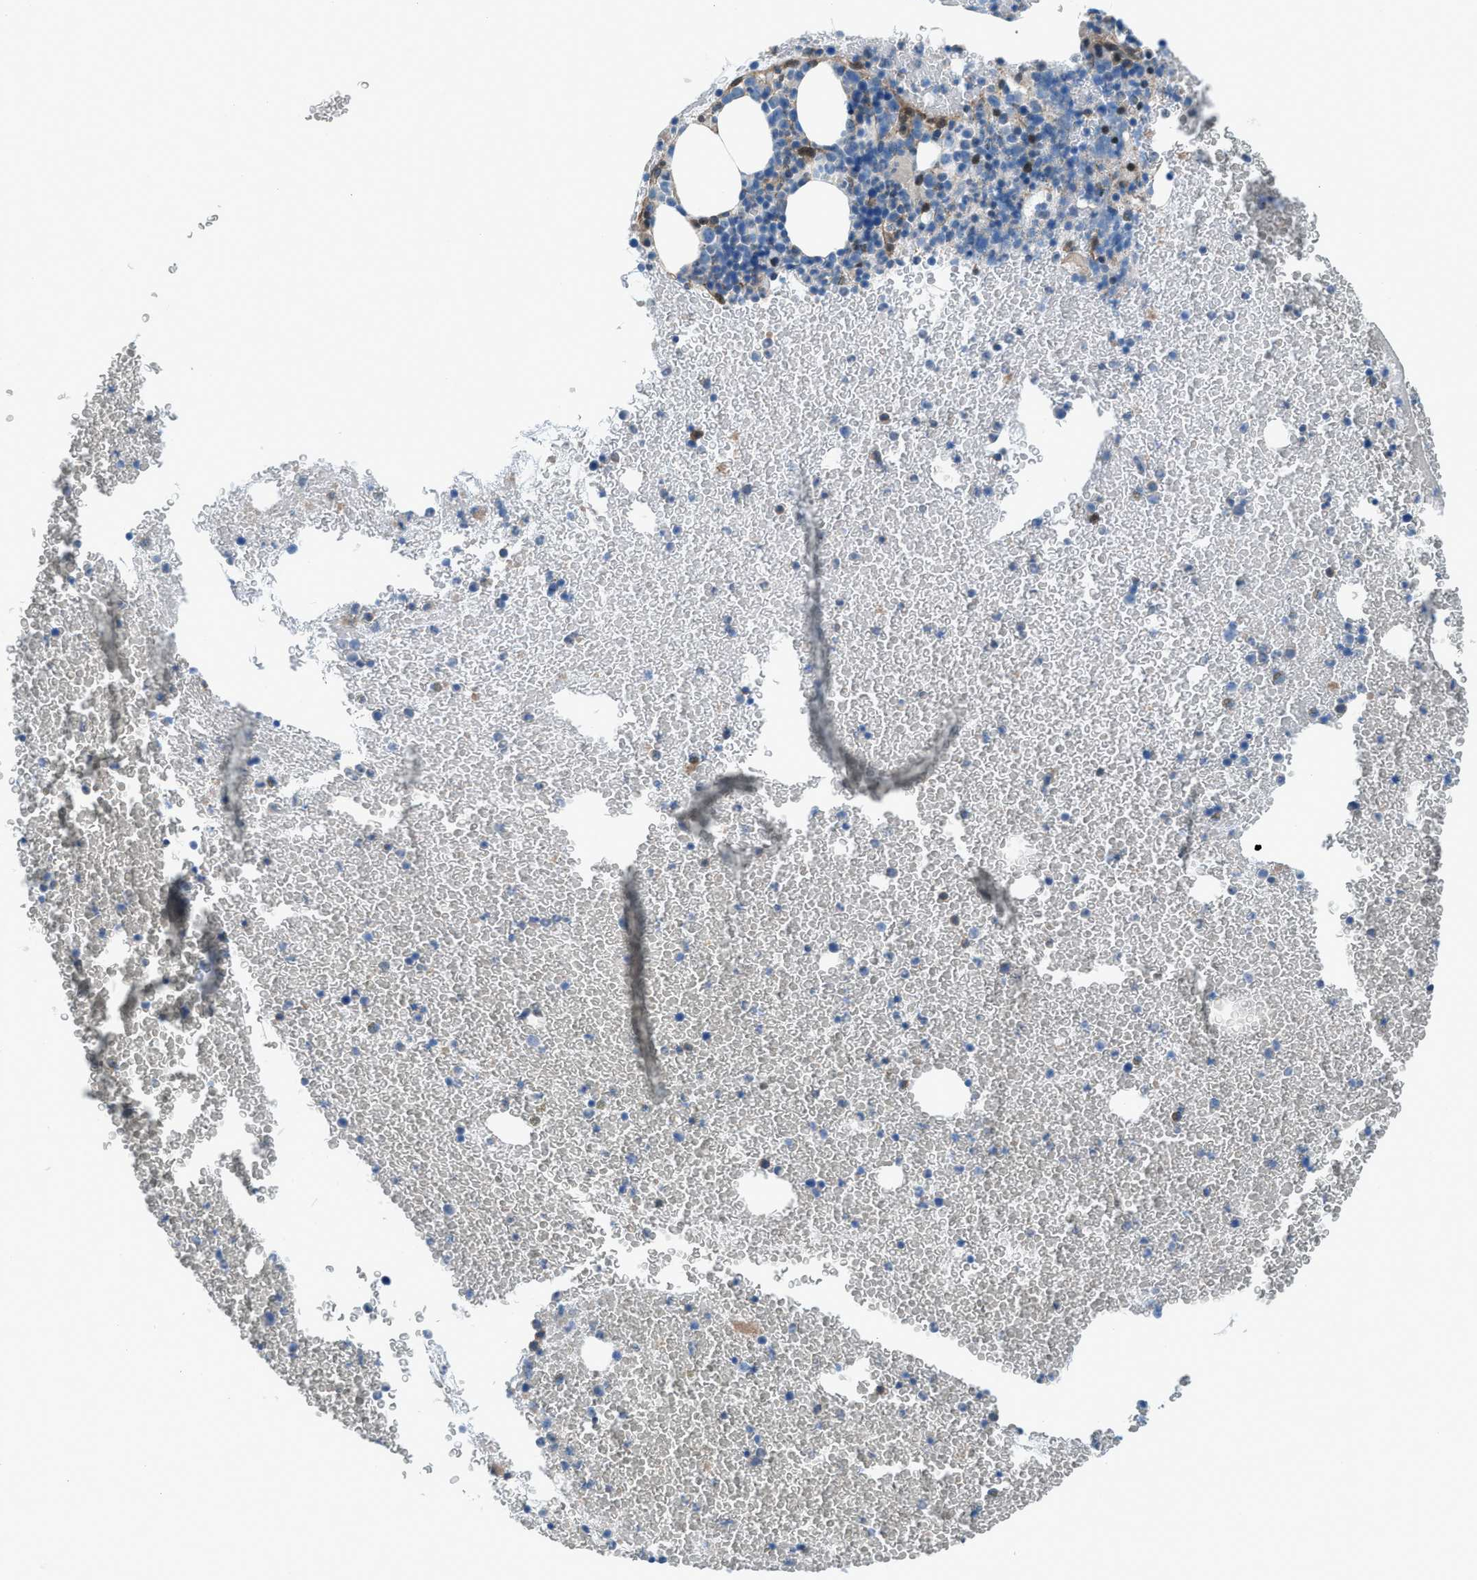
{"staining": {"intensity": "moderate", "quantity": "<25%", "location": "cytoplasmic/membranous,nuclear"}, "tissue": "bone marrow", "cell_type": "Hematopoietic cells", "image_type": "normal", "snomed": [{"axis": "morphology", "description": "Normal tissue, NOS"}, {"axis": "morphology", "description": "Inflammation, NOS"}, {"axis": "topography", "description": "Bone marrow"}], "caption": "Immunohistochemistry staining of unremarkable bone marrow, which reveals low levels of moderate cytoplasmic/membranous,nuclear staining in about <25% of hematopoietic cells indicating moderate cytoplasmic/membranous,nuclear protein positivity. The staining was performed using DAB (3,3'-diaminobenzidine) (brown) for protein detection and nuclei were counterstained in hematoxylin (blue).", "gene": "PRKN", "patient": {"sex": "male", "age": 47}}